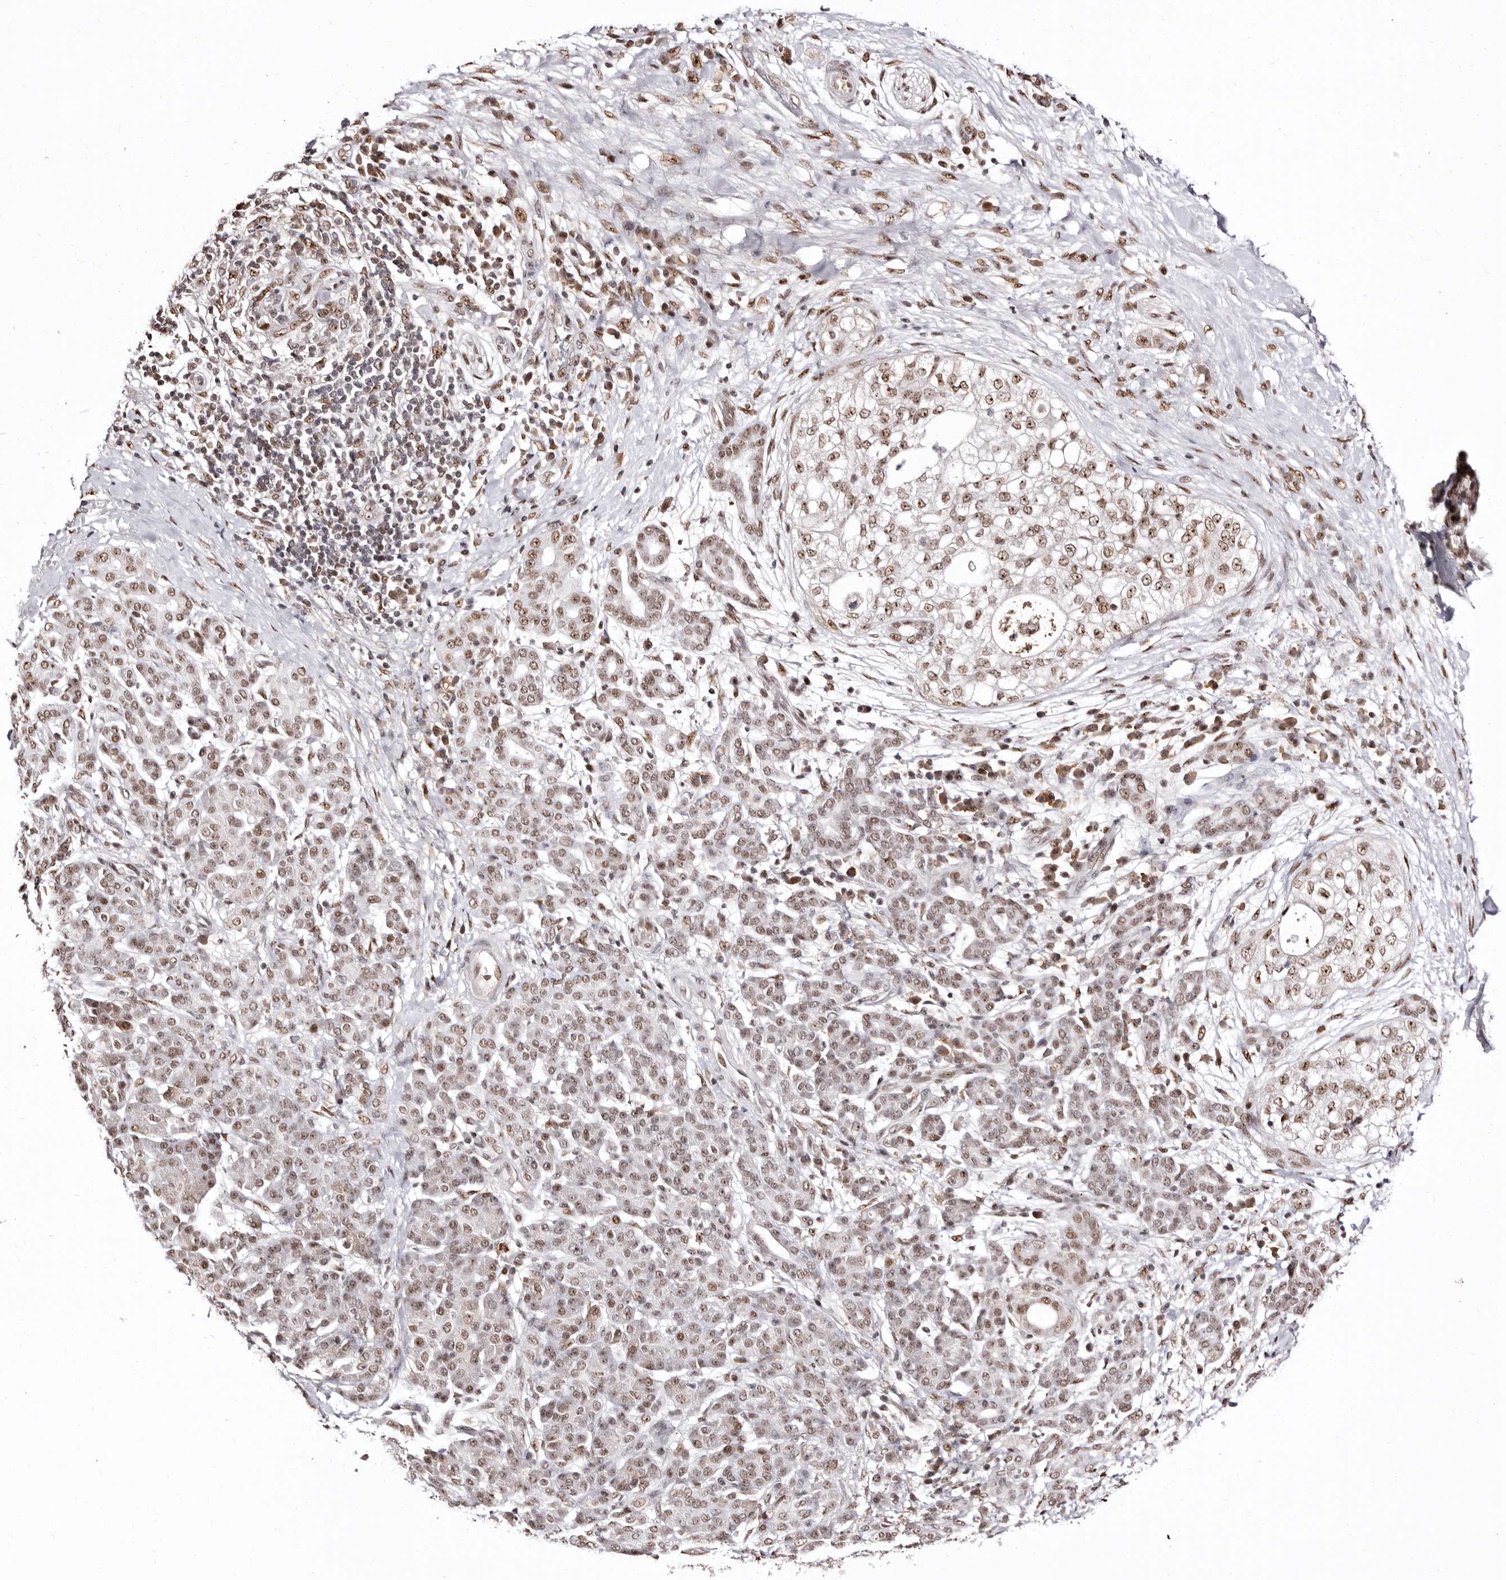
{"staining": {"intensity": "weak", "quantity": ">75%", "location": "nuclear"}, "tissue": "pancreatic cancer", "cell_type": "Tumor cells", "image_type": "cancer", "snomed": [{"axis": "morphology", "description": "Adenocarcinoma, NOS"}, {"axis": "topography", "description": "Pancreas"}], "caption": "Immunohistochemistry staining of pancreatic adenocarcinoma, which reveals low levels of weak nuclear staining in approximately >75% of tumor cells indicating weak nuclear protein staining. The staining was performed using DAB (brown) for protein detection and nuclei were counterstained in hematoxylin (blue).", "gene": "ANAPC11", "patient": {"sex": "male", "age": 72}}